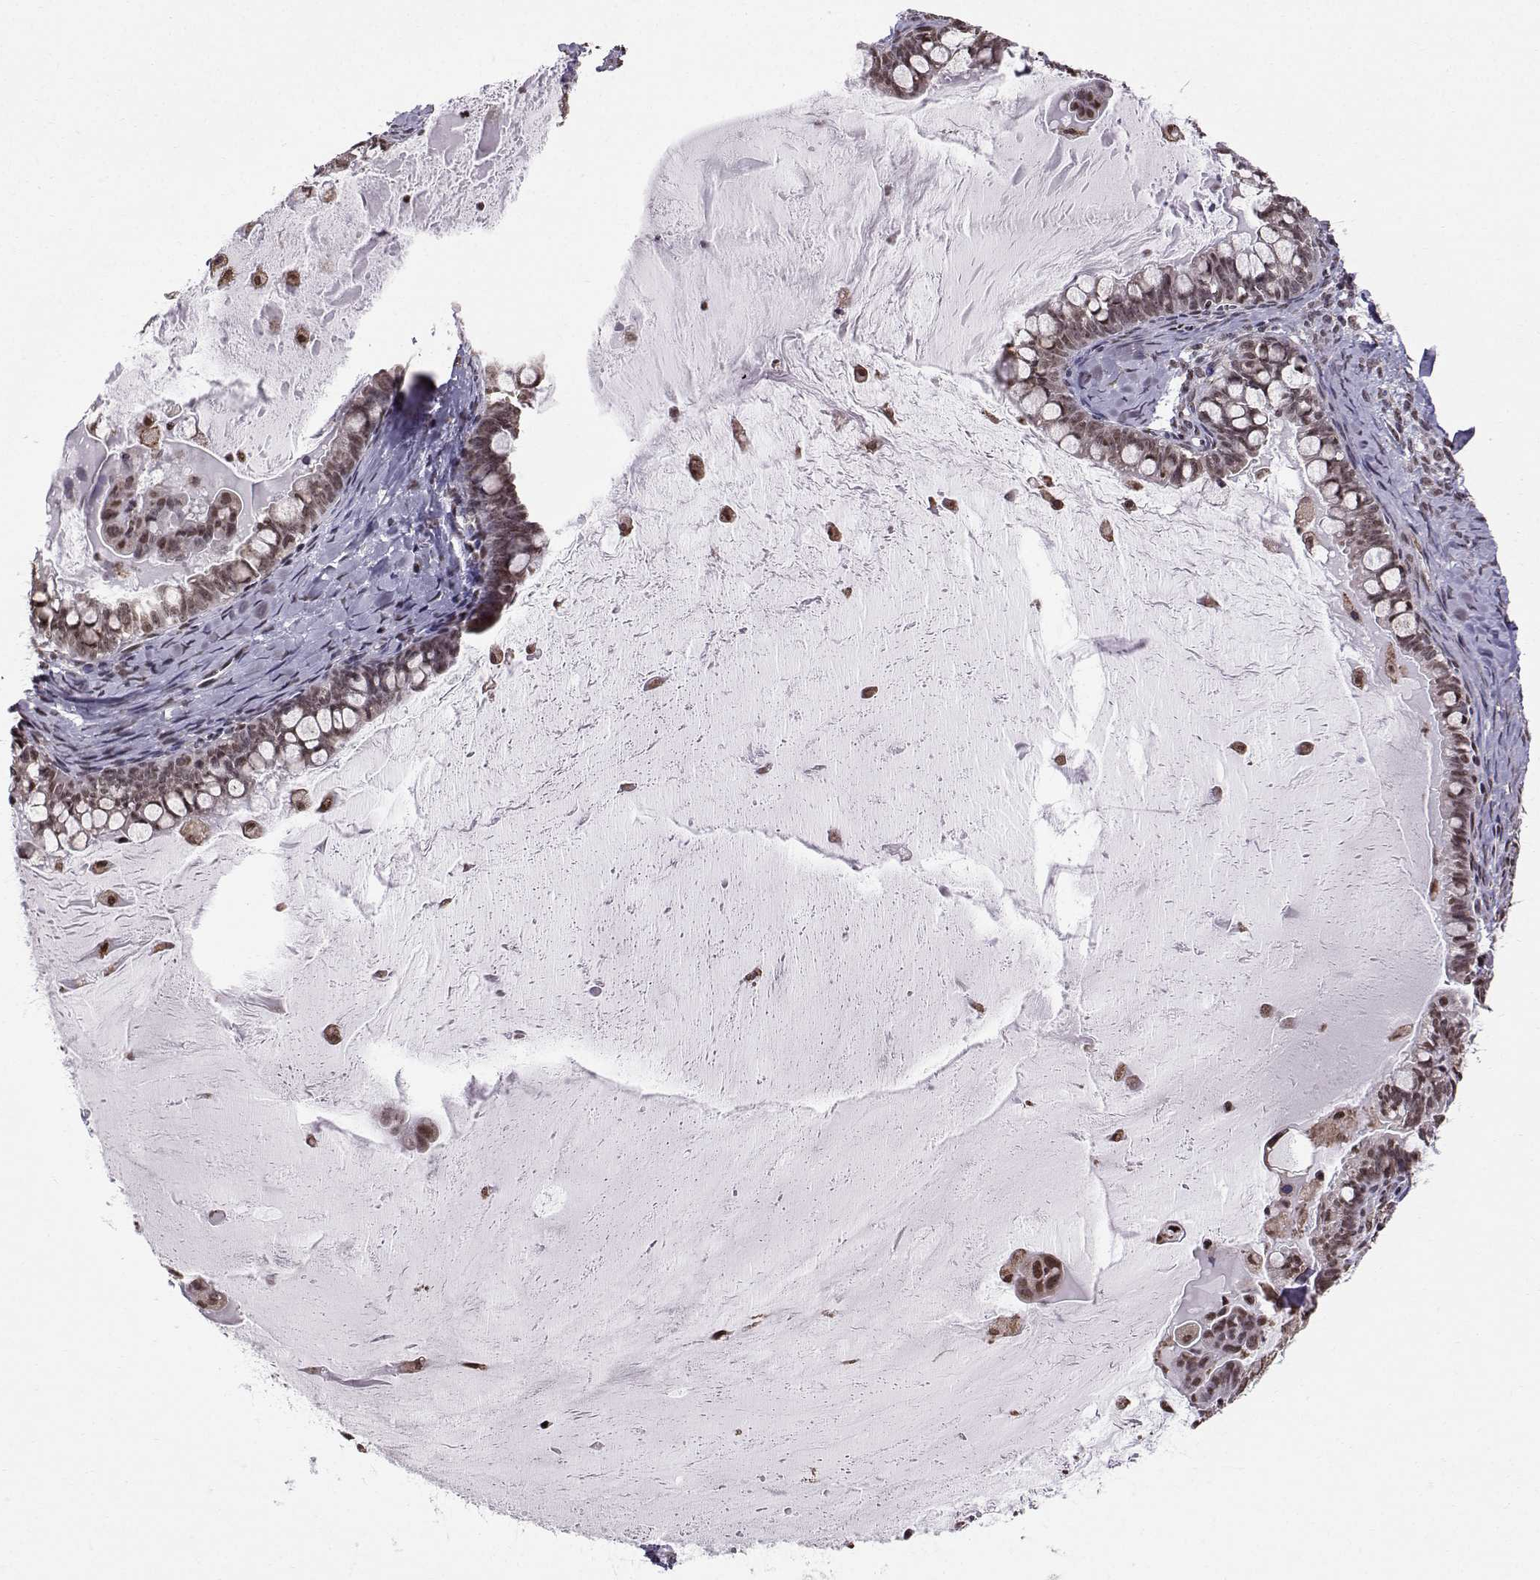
{"staining": {"intensity": "weak", "quantity": ">75%", "location": "cytoplasmic/membranous,nuclear"}, "tissue": "ovarian cancer", "cell_type": "Tumor cells", "image_type": "cancer", "snomed": [{"axis": "morphology", "description": "Cystadenocarcinoma, mucinous, NOS"}, {"axis": "topography", "description": "Ovary"}], "caption": "Ovarian cancer stained for a protein displays weak cytoplasmic/membranous and nuclear positivity in tumor cells.", "gene": "EZH1", "patient": {"sex": "female", "age": 63}}